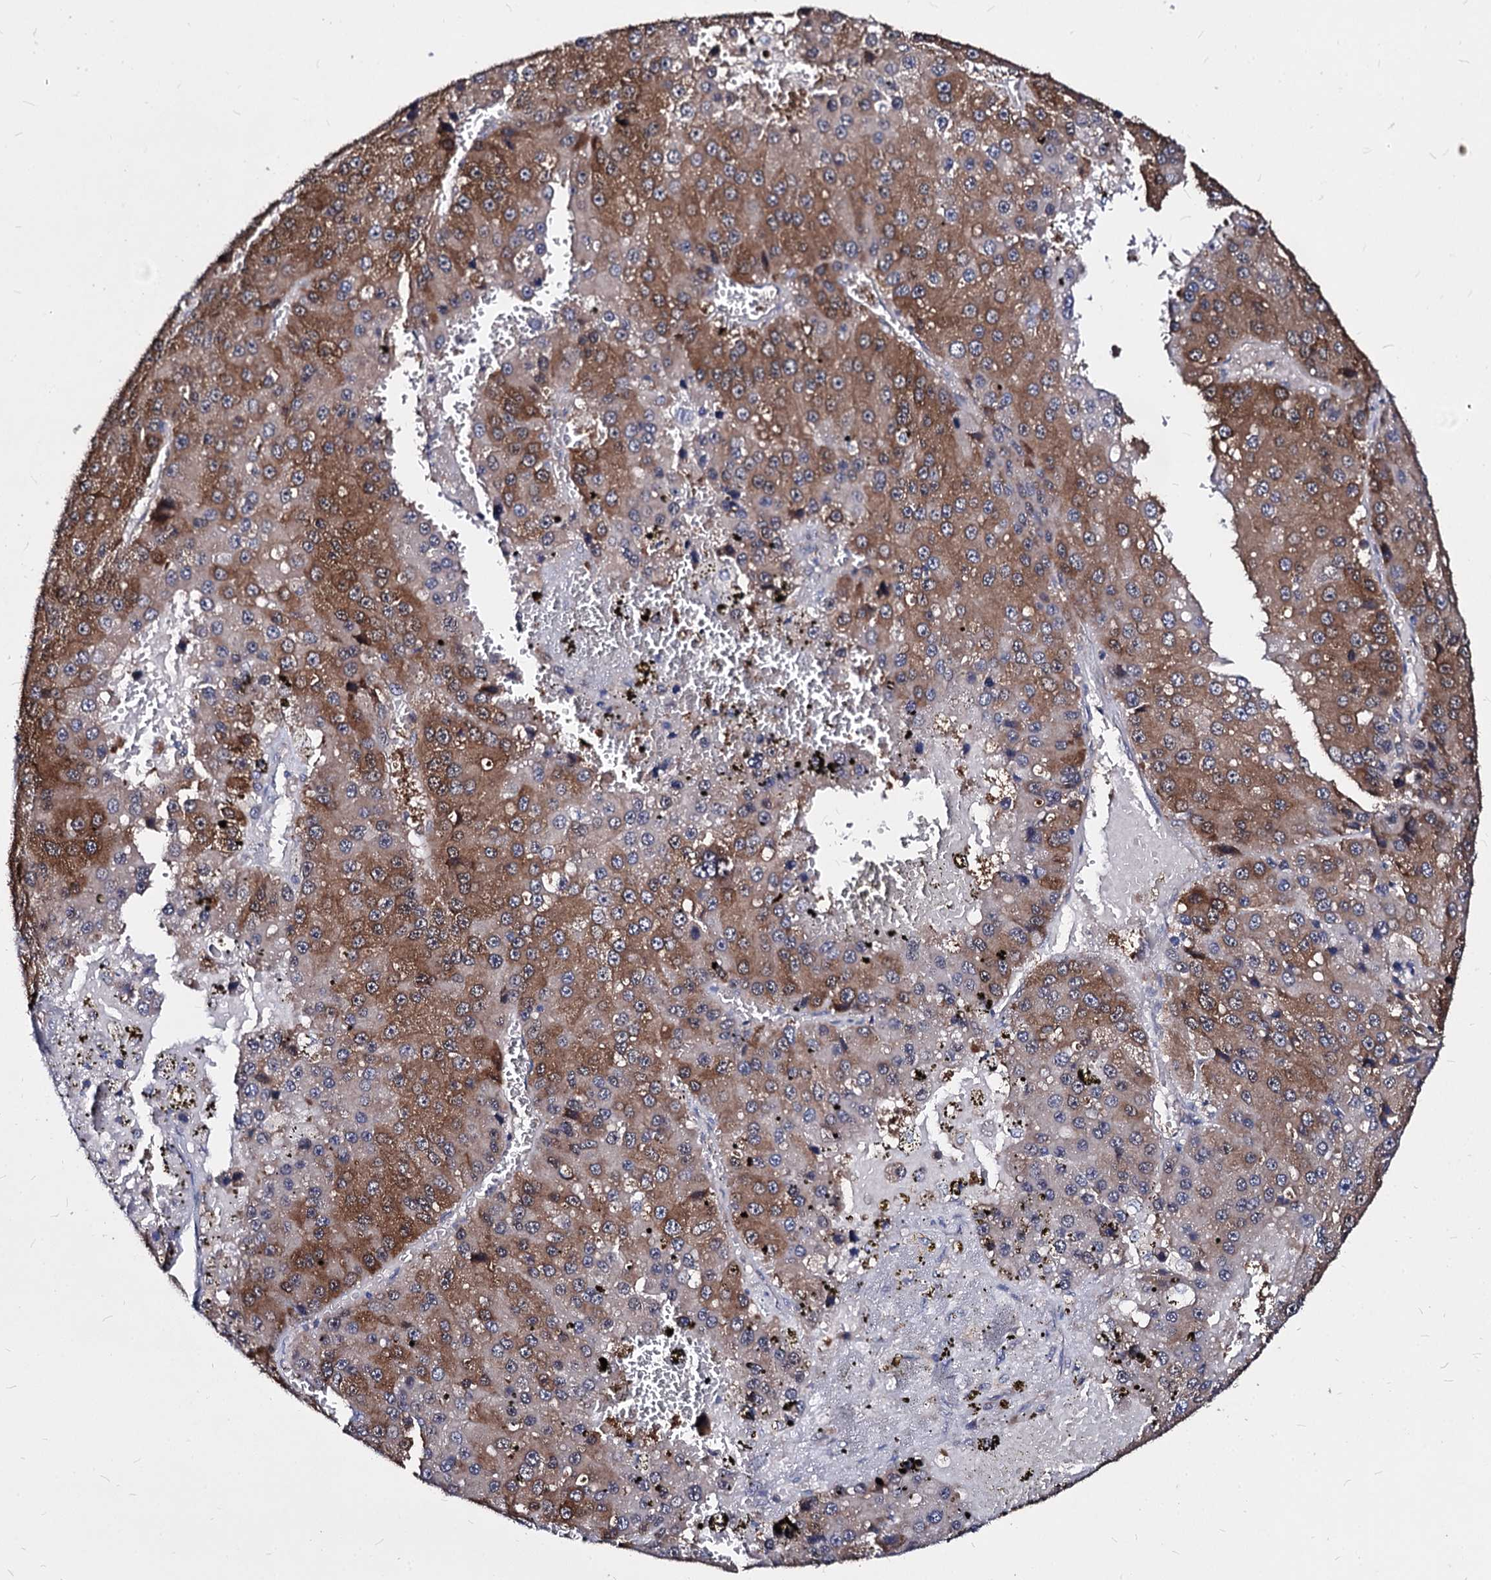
{"staining": {"intensity": "moderate", "quantity": ">75%", "location": "cytoplasmic/membranous"}, "tissue": "liver cancer", "cell_type": "Tumor cells", "image_type": "cancer", "snomed": [{"axis": "morphology", "description": "Carcinoma, Hepatocellular, NOS"}, {"axis": "topography", "description": "Liver"}], "caption": "Liver cancer stained with immunohistochemistry demonstrates moderate cytoplasmic/membranous positivity in about >75% of tumor cells. (IHC, brightfield microscopy, high magnification).", "gene": "NME1", "patient": {"sex": "female", "age": 73}}